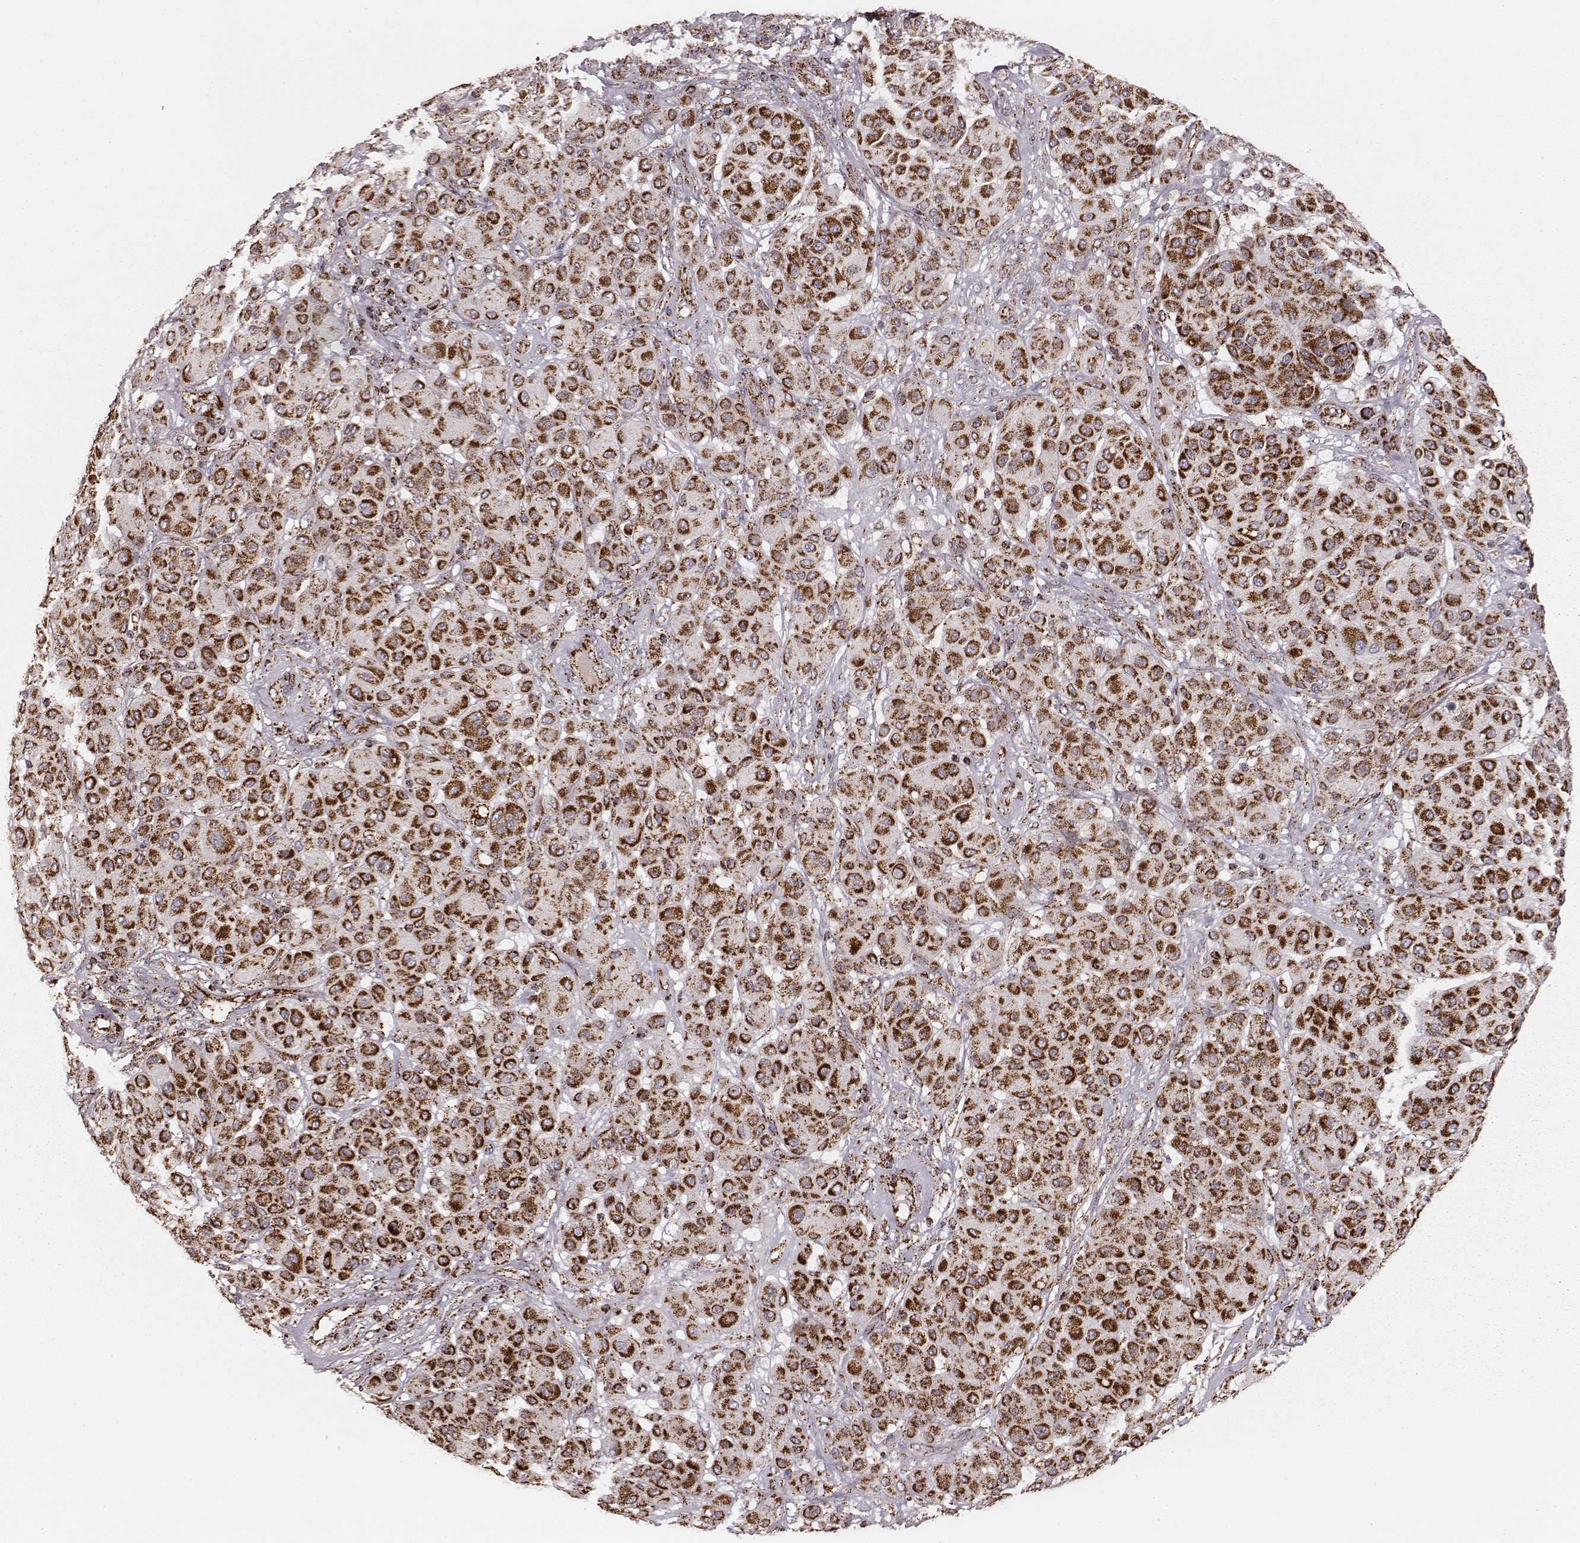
{"staining": {"intensity": "strong", "quantity": ">75%", "location": "cytoplasmic/membranous"}, "tissue": "melanoma", "cell_type": "Tumor cells", "image_type": "cancer", "snomed": [{"axis": "morphology", "description": "Malignant melanoma, Metastatic site"}, {"axis": "topography", "description": "Smooth muscle"}], "caption": "This image shows immunohistochemistry (IHC) staining of human malignant melanoma (metastatic site), with high strong cytoplasmic/membranous positivity in about >75% of tumor cells.", "gene": "TUFM", "patient": {"sex": "male", "age": 41}}